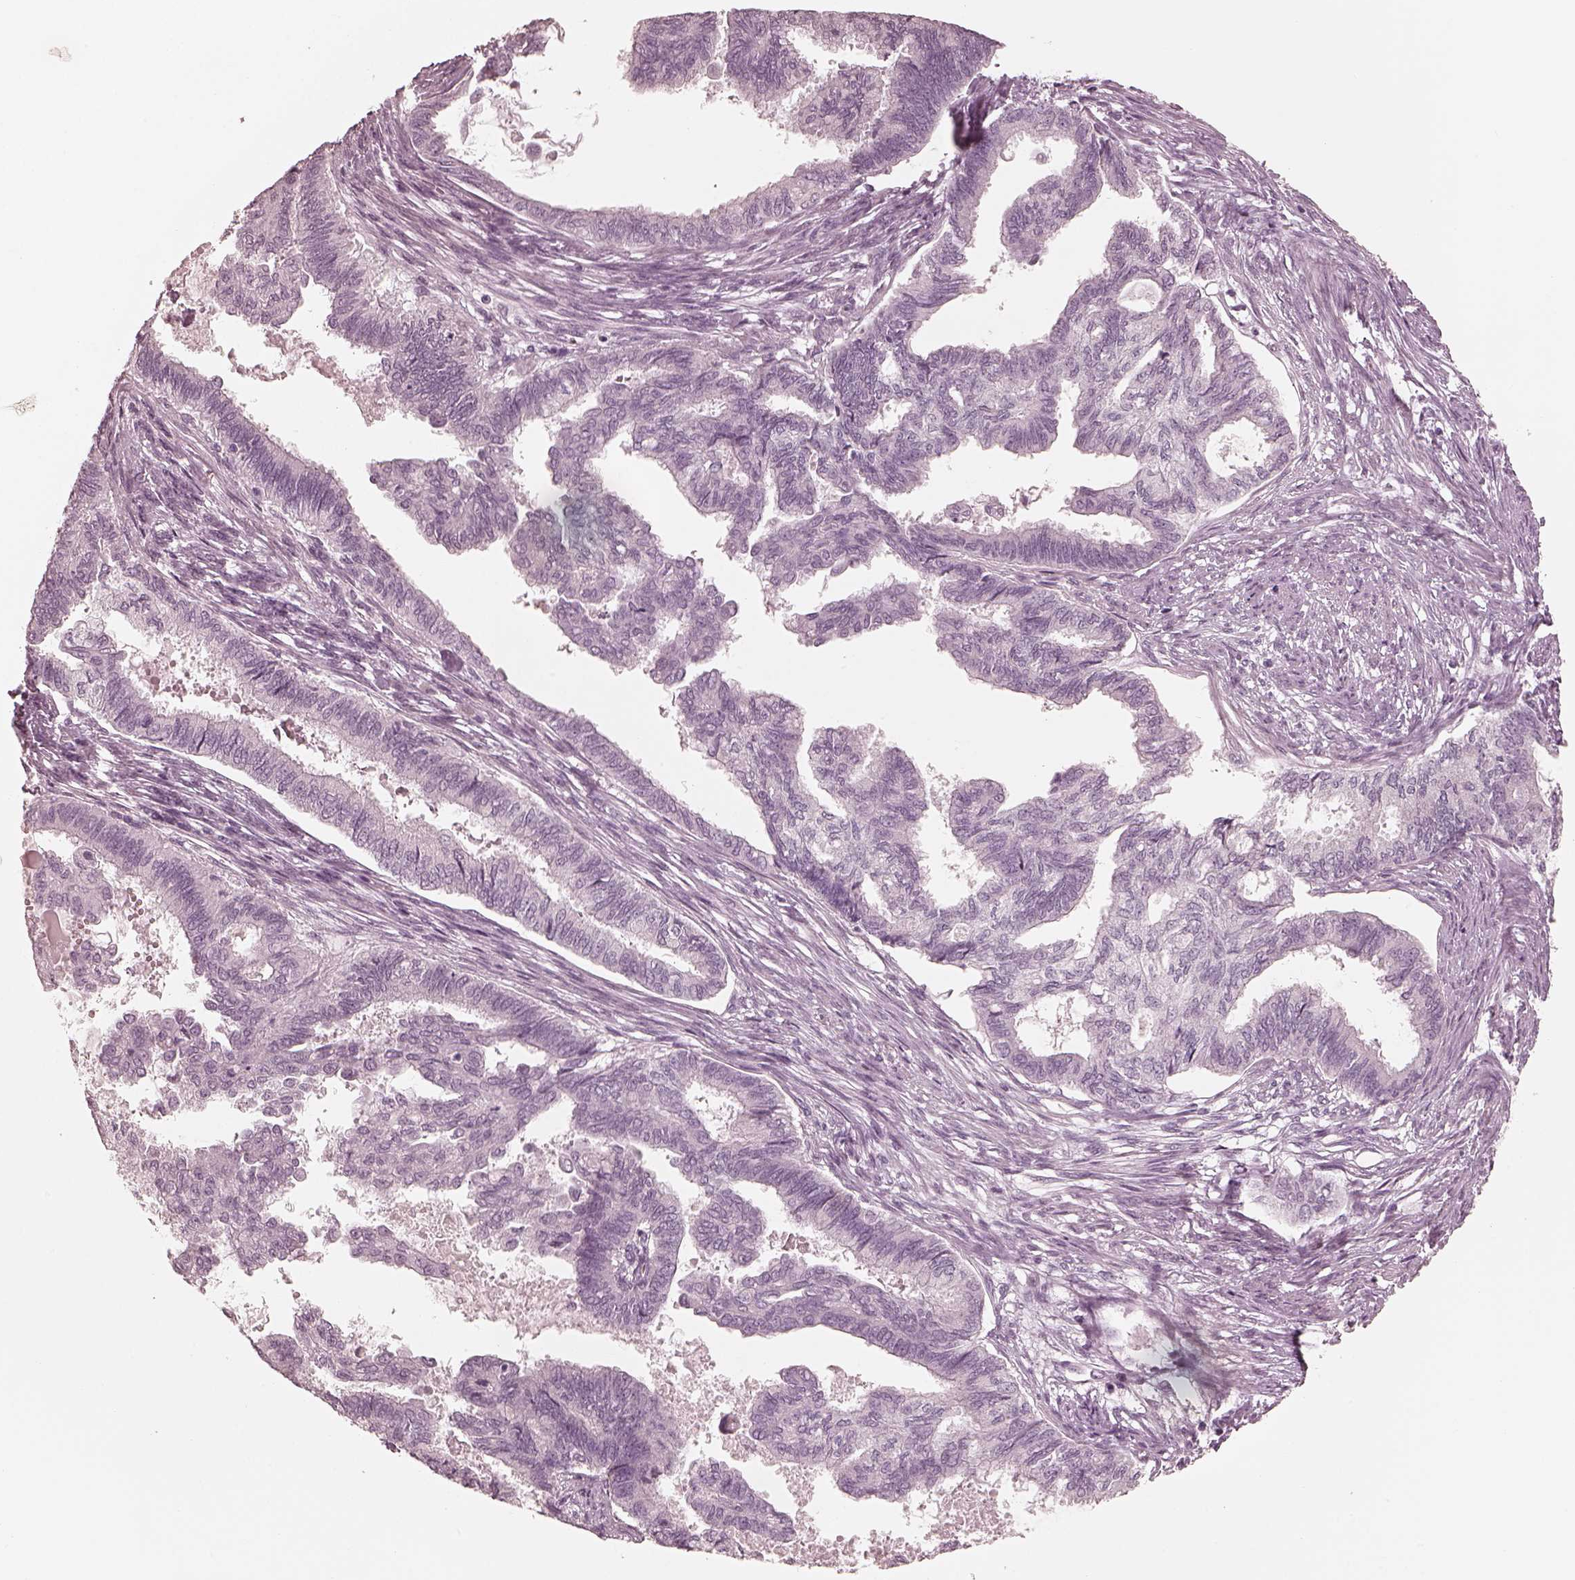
{"staining": {"intensity": "negative", "quantity": "none", "location": "none"}, "tissue": "endometrial cancer", "cell_type": "Tumor cells", "image_type": "cancer", "snomed": [{"axis": "morphology", "description": "Adenocarcinoma, NOS"}, {"axis": "topography", "description": "Endometrium"}], "caption": "This is a image of IHC staining of endometrial cancer, which shows no expression in tumor cells.", "gene": "CALR3", "patient": {"sex": "female", "age": 86}}